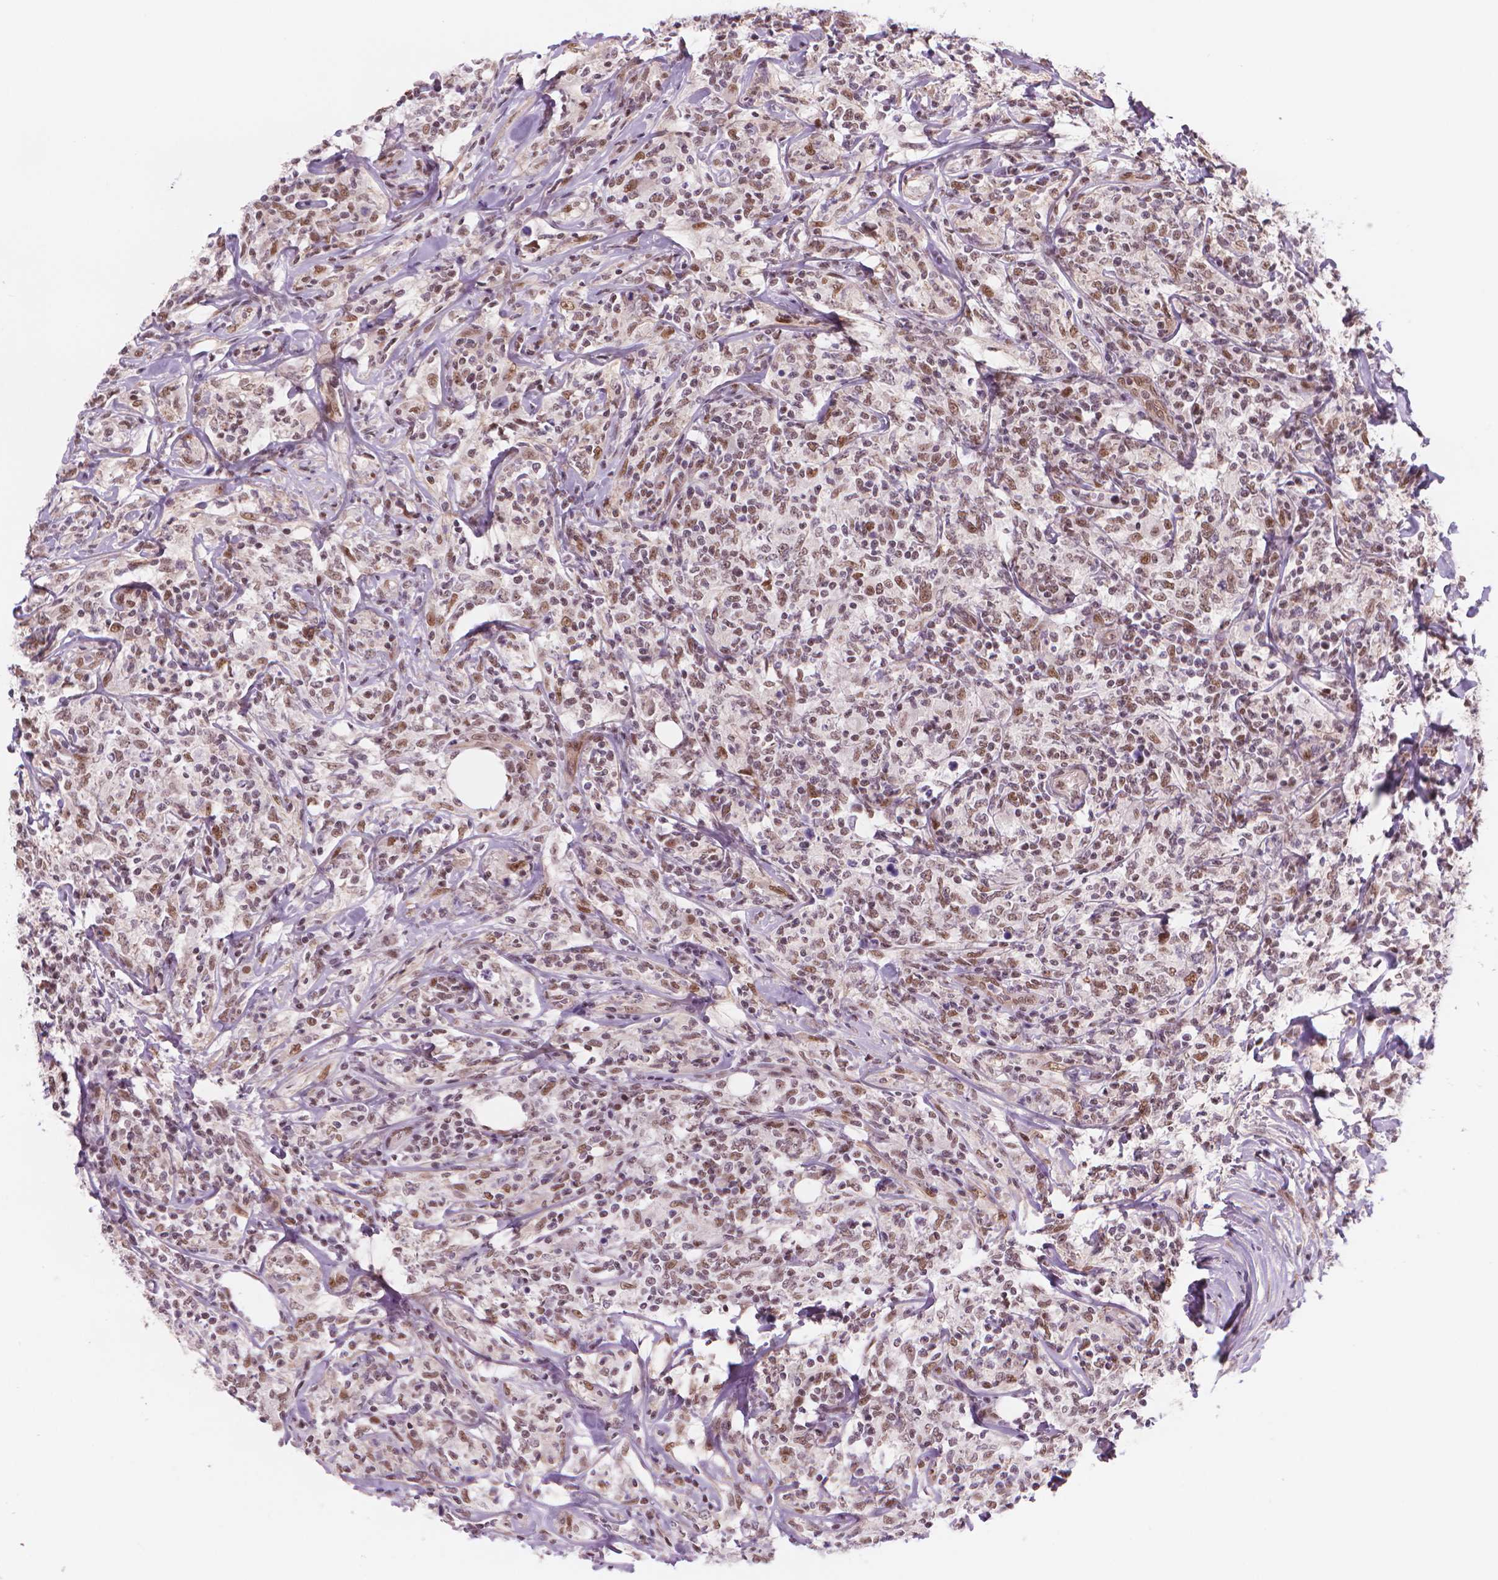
{"staining": {"intensity": "moderate", "quantity": ">75%", "location": "nuclear"}, "tissue": "lymphoma", "cell_type": "Tumor cells", "image_type": "cancer", "snomed": [{"axis": "morphology", "description": "Malignant lymphoma, non-Hodgkin's type, High grade"}, {"axis": "topography", "description": "Lymph node"}], "caption": "Immunohistochemistry (IHC) photomicrograph of neoplastic tissue: human lymphoma stained using IHC reveals medium levels of moderate protein expression localized specifically in the nuclear of tumor cells, appearing as a nuclear brown color.", "gene": "POLR3D", "patient": {"sex": "female", "age": 84}}